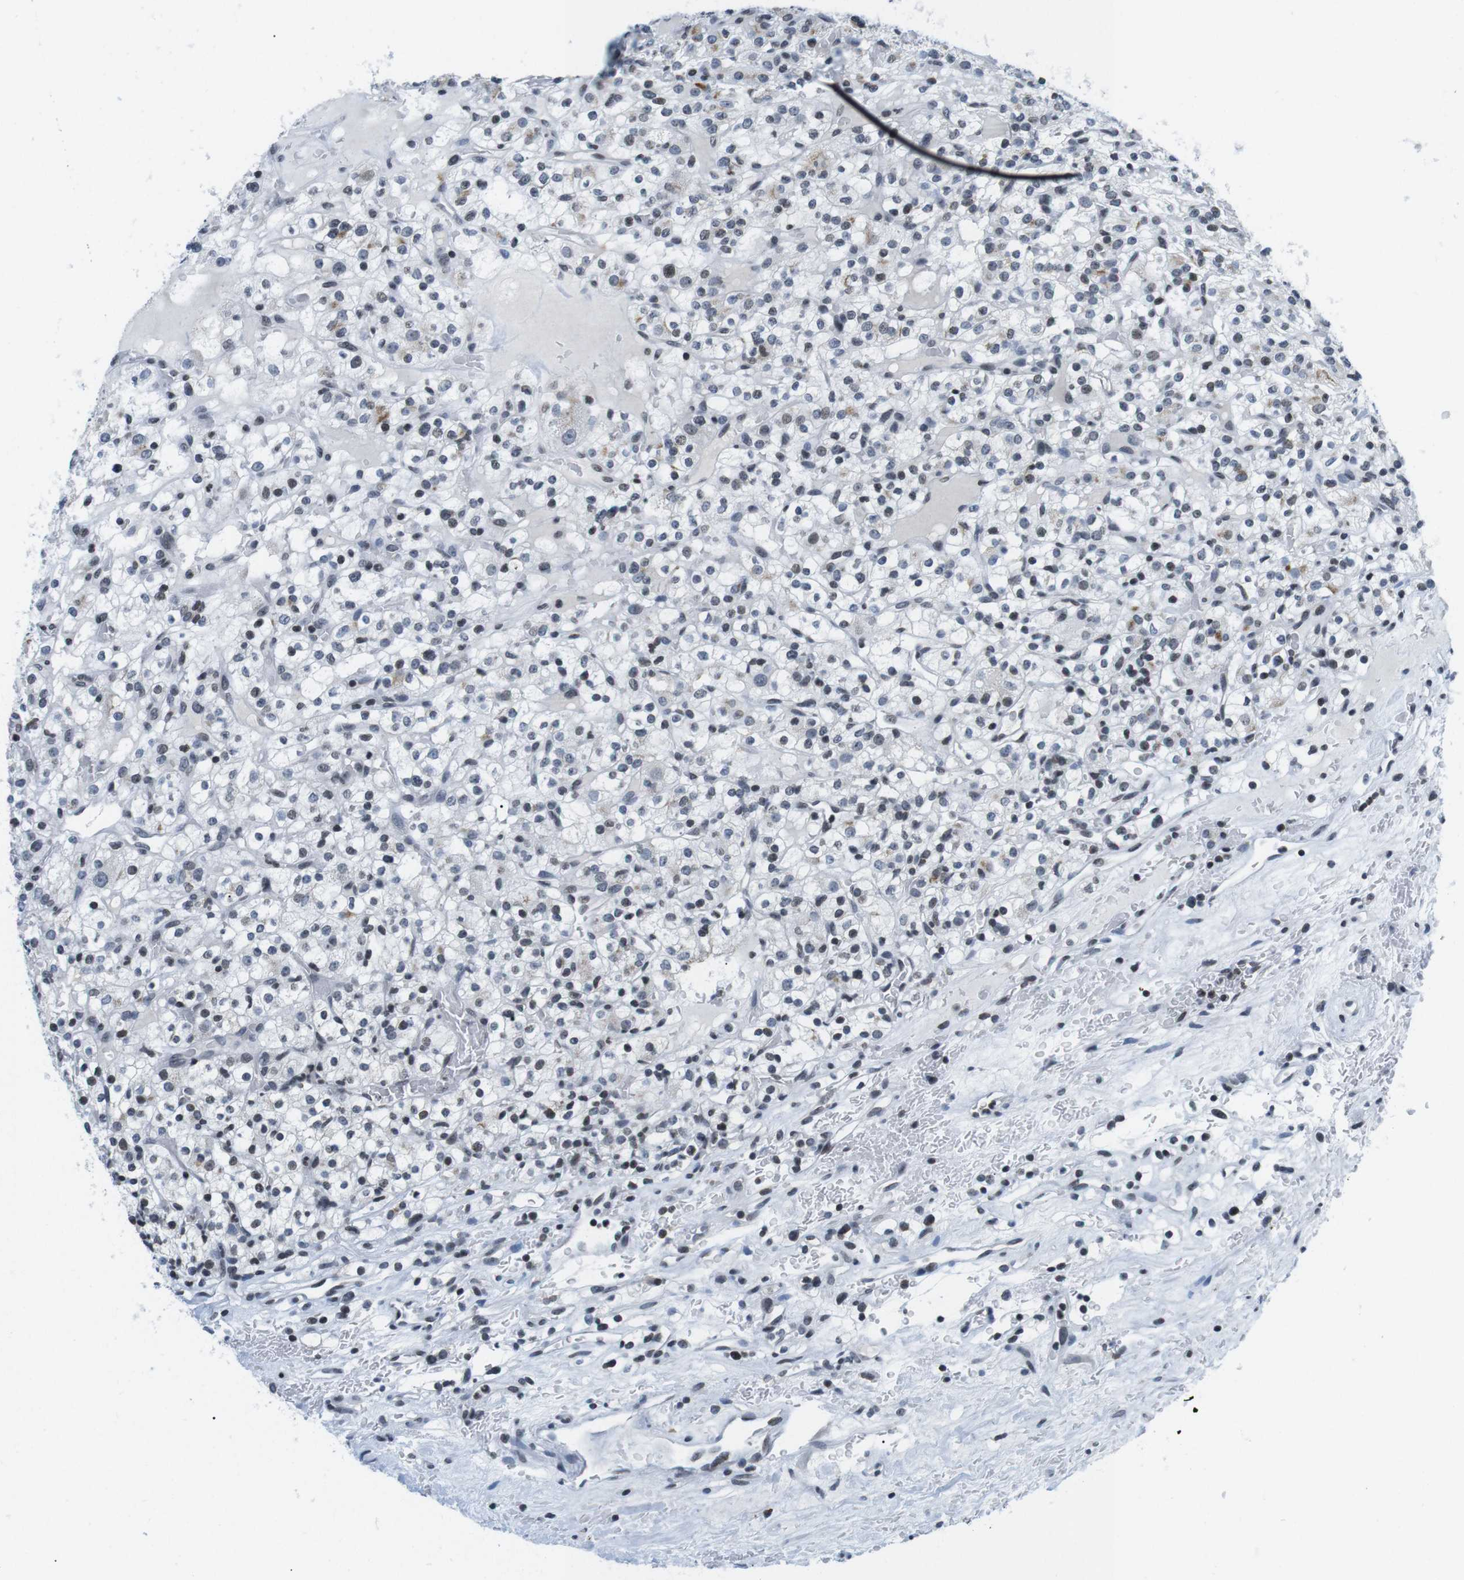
{"staining": {"intensity": "weak", "quantity": "<25%", "location": "nuclear"}, "tissue": "renal cancer", "cell_type": "Tumor cells", "image_type": "cancer", "snomed": [{"axis": "morphology", "description": "Normal tissue, NOS"}, {"axis": "morphology", "description": "Adenocarcinoma, NOS"}, {"axis": "topography", "description": "Kidney"}], "caption": "This histopathology image is of adenocarcinoma (renal) stained with immunohistochemistry (IHC) to label a protein in brown with the nuclei are counter-stained blue. There is no positivity in tumor cells. (IHC, brightfield microscopy, high magnification).", "gene": "E2F2", "patient": {"sex": "female", "age": 72}}